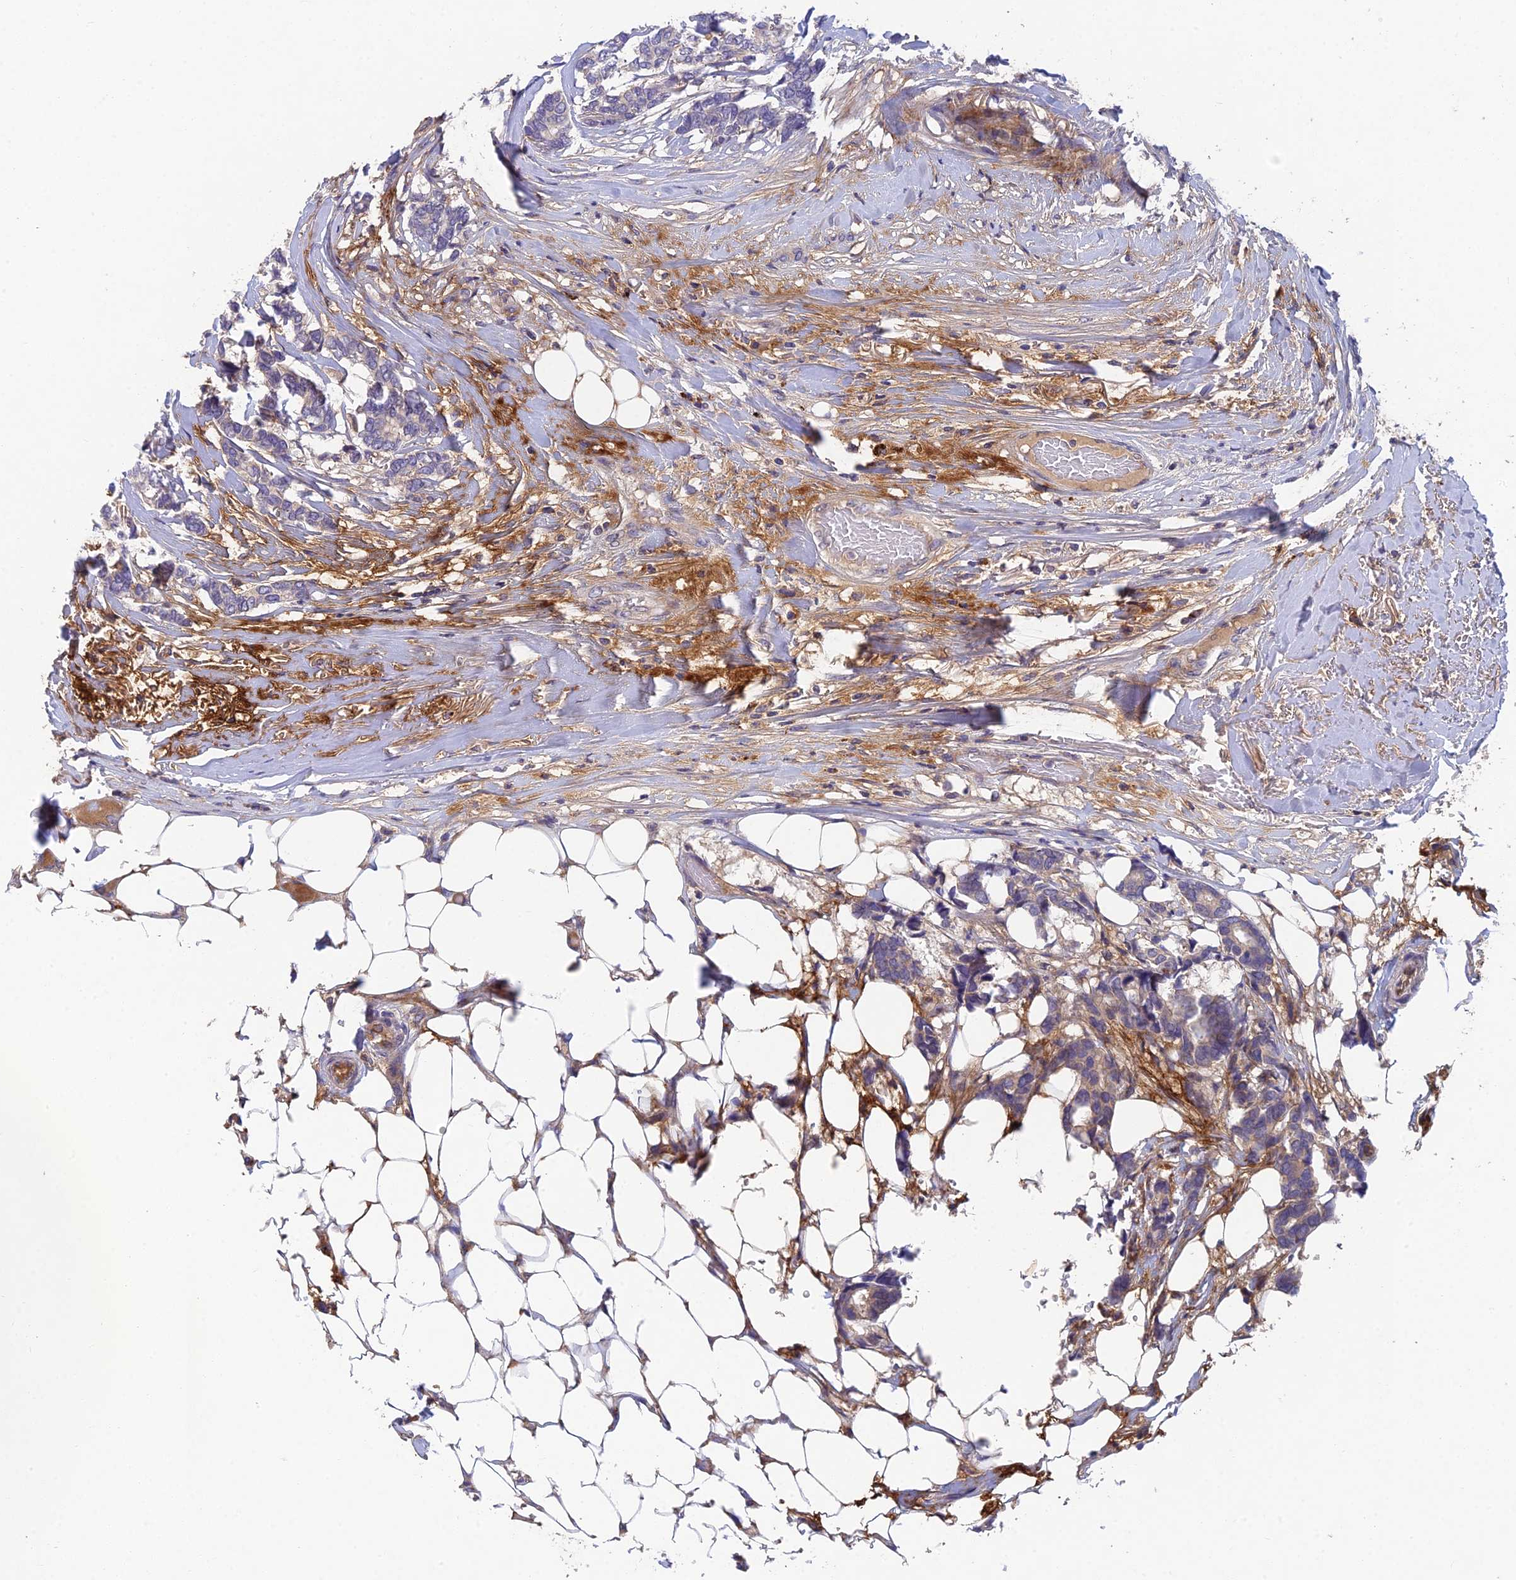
{"staining": {"intensity": "negative", "quantity": "none", "location": "none"}, "tissue": "breast cancer", "cell_type": "Tumor cells", "image_type": "cancer", "snomed": [{"axis": "morphology", "description": "Duct carcinoma"}, {"axis": "topography", "description": "Breast"}], "caption": "Tumor cells show no significant expression in infiltrating ductal carcinoma (breast).", "gene": "ADAMTS13", "patient": {"sex": "female", "age": 87}}